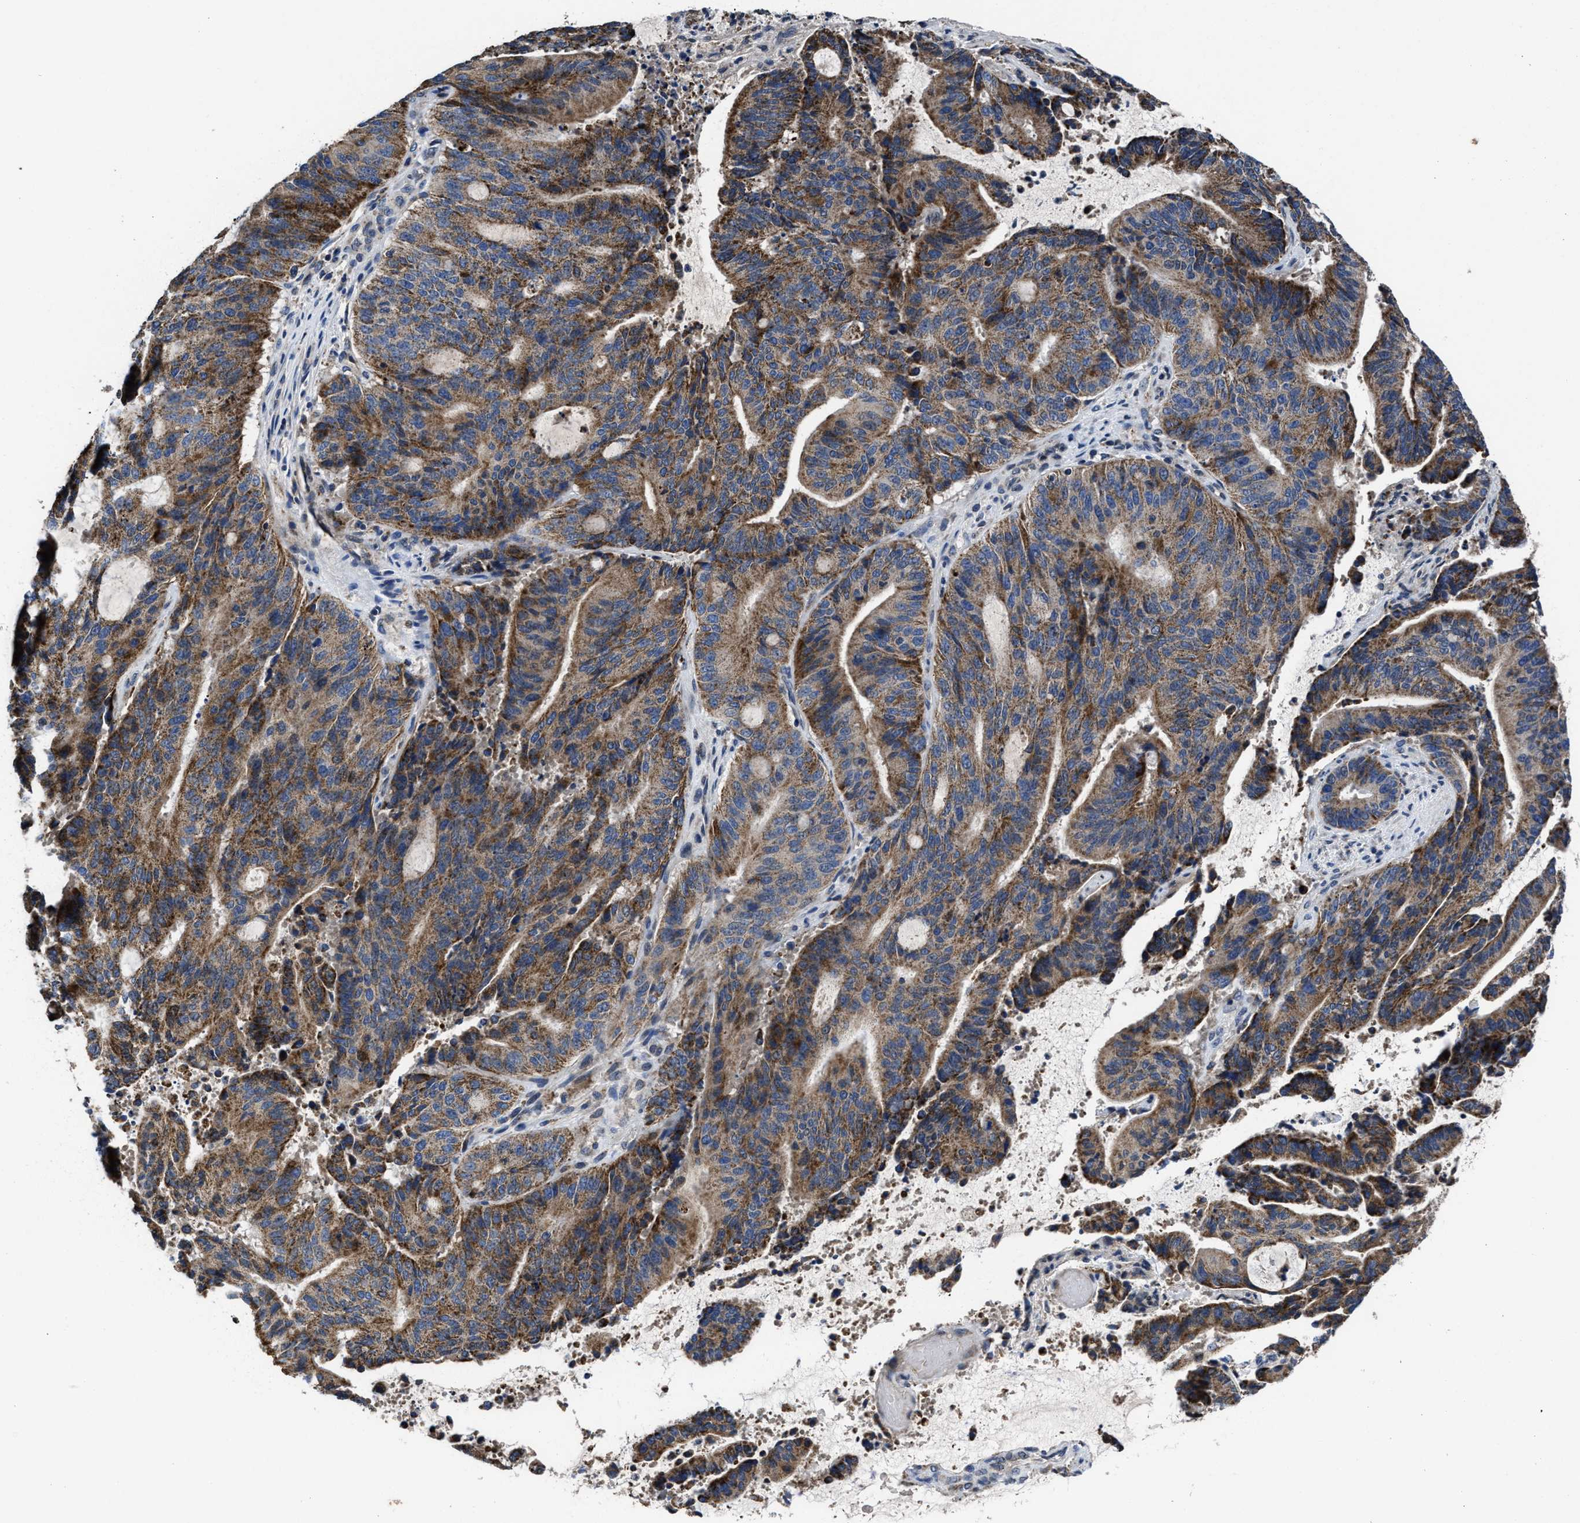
{"staining": {"intensity": "strong", "quantity": ">75%", "location": "cytoplasmic/membranous"}, "tissue": "liver cancer", "cell_type": "Tumor cells", "image_type": "cancer", "snomed": [{"axis": "morphology", "description": "Normal tissue, NOS"}, {"axis": "morphology", "description": "Cholangiocarcinoma"}, {"axis": "topography", "description": "Liver"}, {"axis": "topography", "description": "Peripheral nerve tissue"}], "caption": "Approximately >75% of tumor cells in human liver cancer reveal strong cytoplasmic/membranous protein staining as visualized by brown immunohistochemical staining.", "gene": "CACNA1D", "patient": {"sex": "female", "age": 73}}